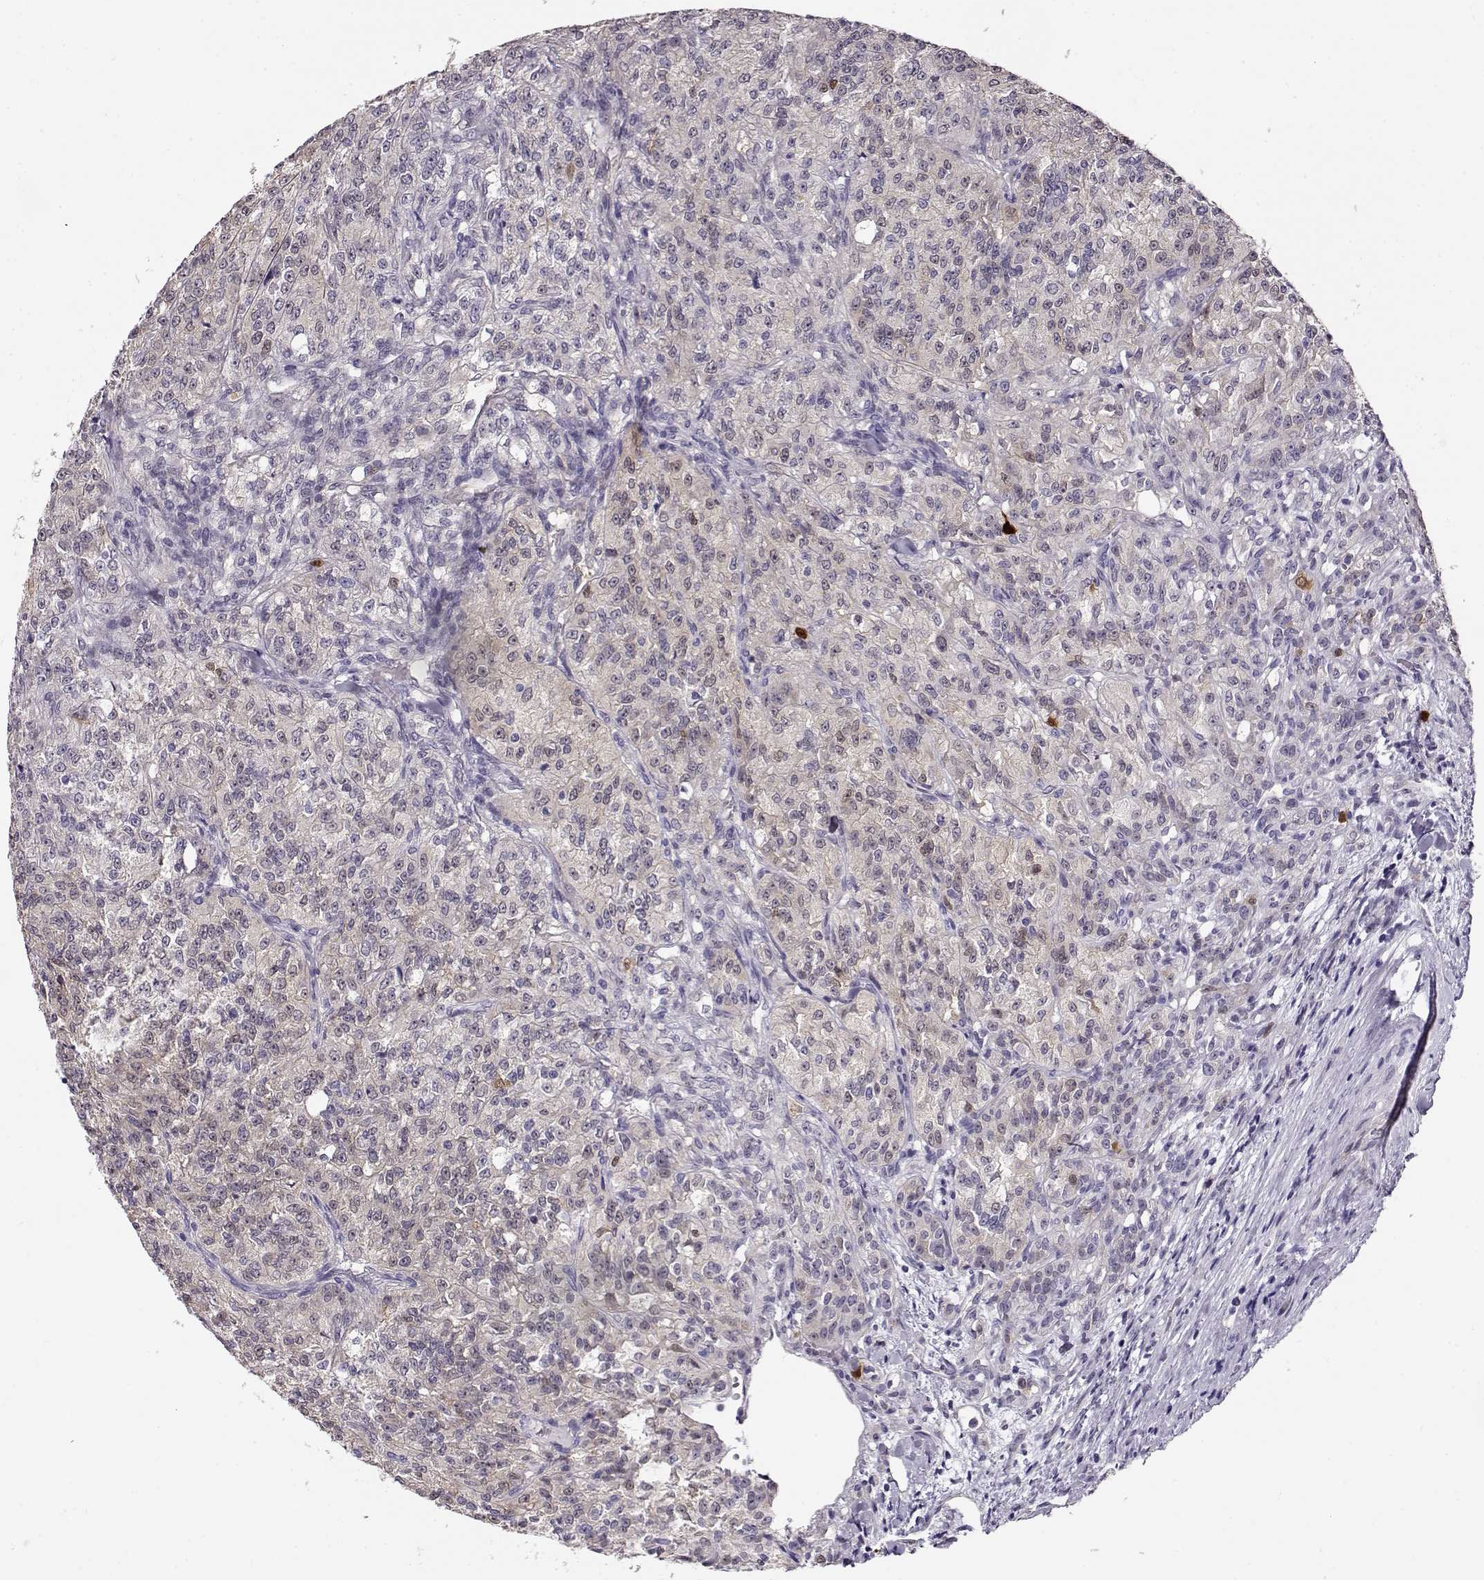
{"staining": {"intensity": "negative", "quantity": "none", "location": "none"}, "tissue": "renal cancer", "cell_type": "Tumor cells", "image_type": "cancer", "snomed": [{"axis": "morphology", "description": "Adenocarcinoma, NOS"}, {"axis": "topography", "description": "Kidney"}], "caption": "This micrograph is of renal adenocarcinoma stained with immunohistochemistry (IHC) to label a protein in brown with the nuclei are counter-stained blue. There is no positivity in tumor cells.", "gene": "CCR8", "patient": {"sex": "female", "age": 63}}